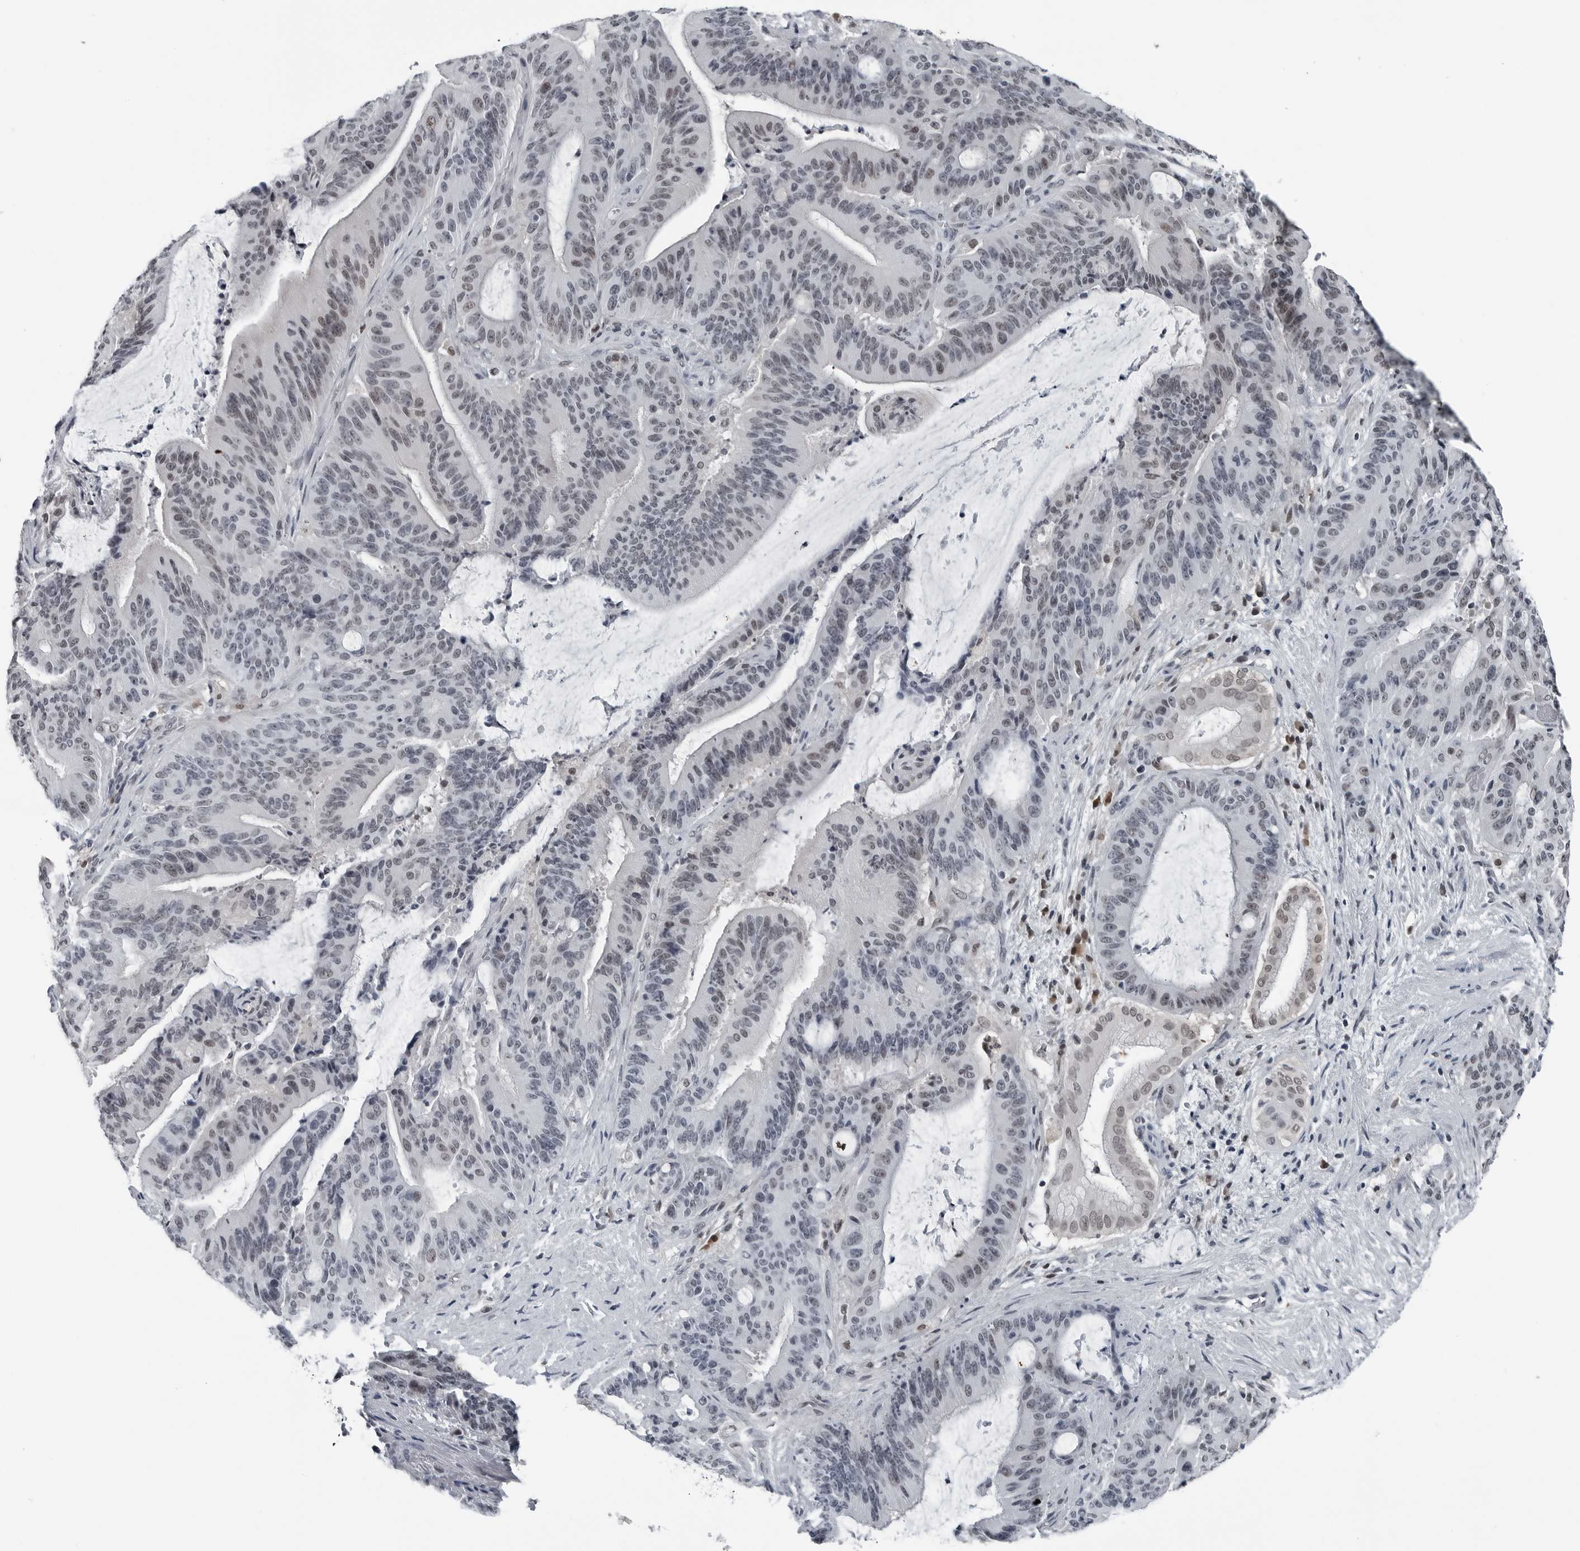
{"staining": {"intensity": "weak", "quantity": "25%-75%", "location": "nuclear"}, "tissue": "liver cancer", "cell_type": "Tumor cells", "image_type": "cancer", "snomed": [{"axis": "morphology", "description": "Normal tissue, NOS"}, {"axis": "morphology", "description": "Cholangiocarcinoma"}, {"axis": "topography", "description": "Liver"}, {"axis": "topography", "description": "Peripheral nerve tissue"}], "caption": "A photomicrograph showing weak nuclear expression in about 25%-75% of tumor cells in cholangiocarcinoma (liver), as visualized by brown immunohistochemical staining.", "gene": "AKR1A1", "patient": {"sex": "female", "age": 73}}